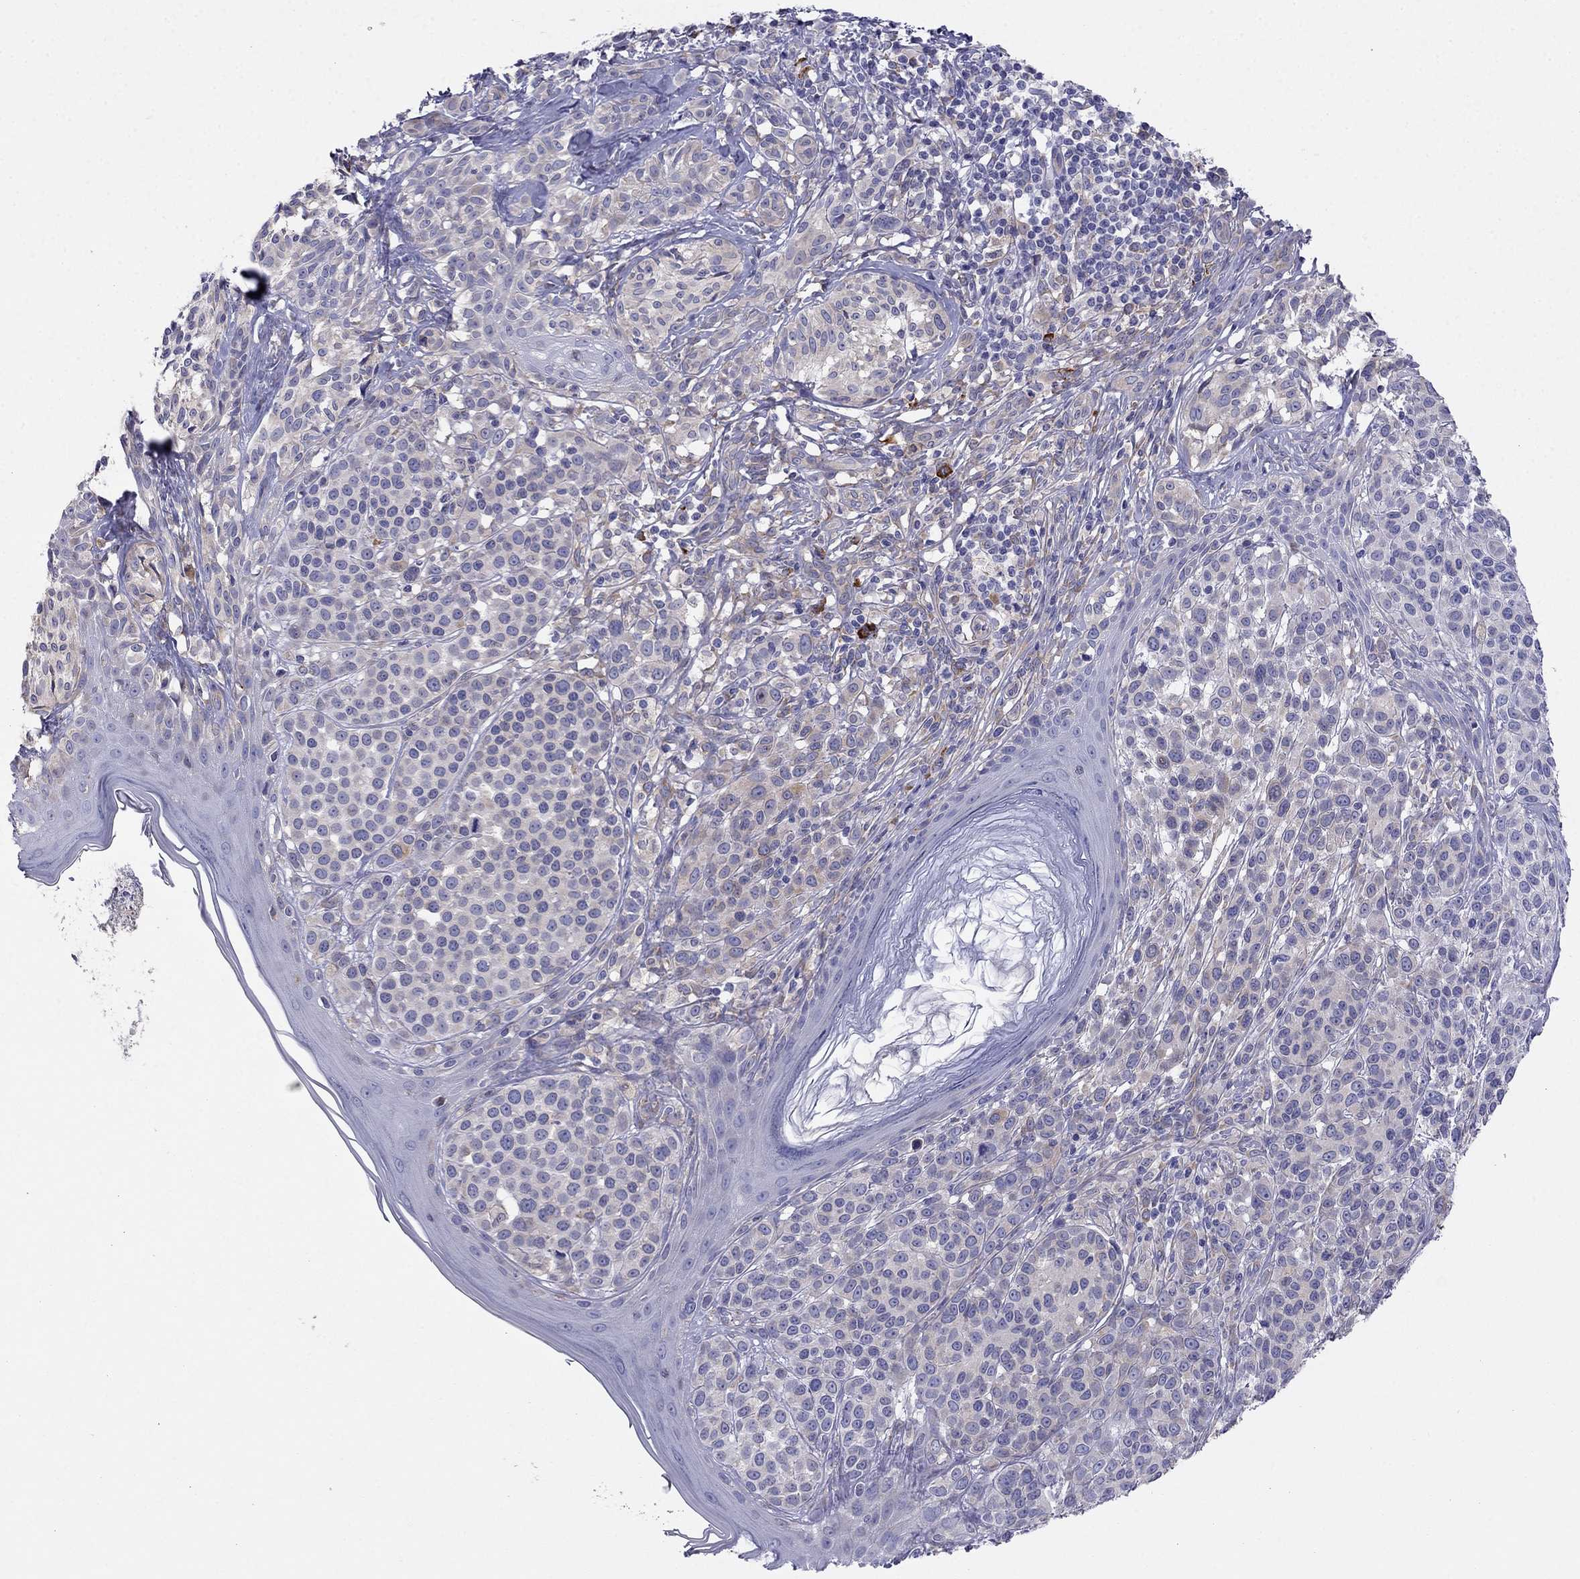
{"staining": {"intensity": "weak", "quantity": "<25%", "location": "cytoplasmic/membranous"}, "tissue": "melanoma", "cell_type": "Tumor cells", "image_type": "cancer", "snomed": [{"axis": "morphology", "description": "Malignant melanoma, NOS"}, {"axis": "topography", "description": "Skin"}], "caption": "IHC micrograph of neoplastic tissue: melanoma stained with DAB (3,3'-diaminobenzidine) exhibits no significant protein staining in tumor cells.", "gene": "LONRF2", "patient": {"sex": "male", "age": 79}}